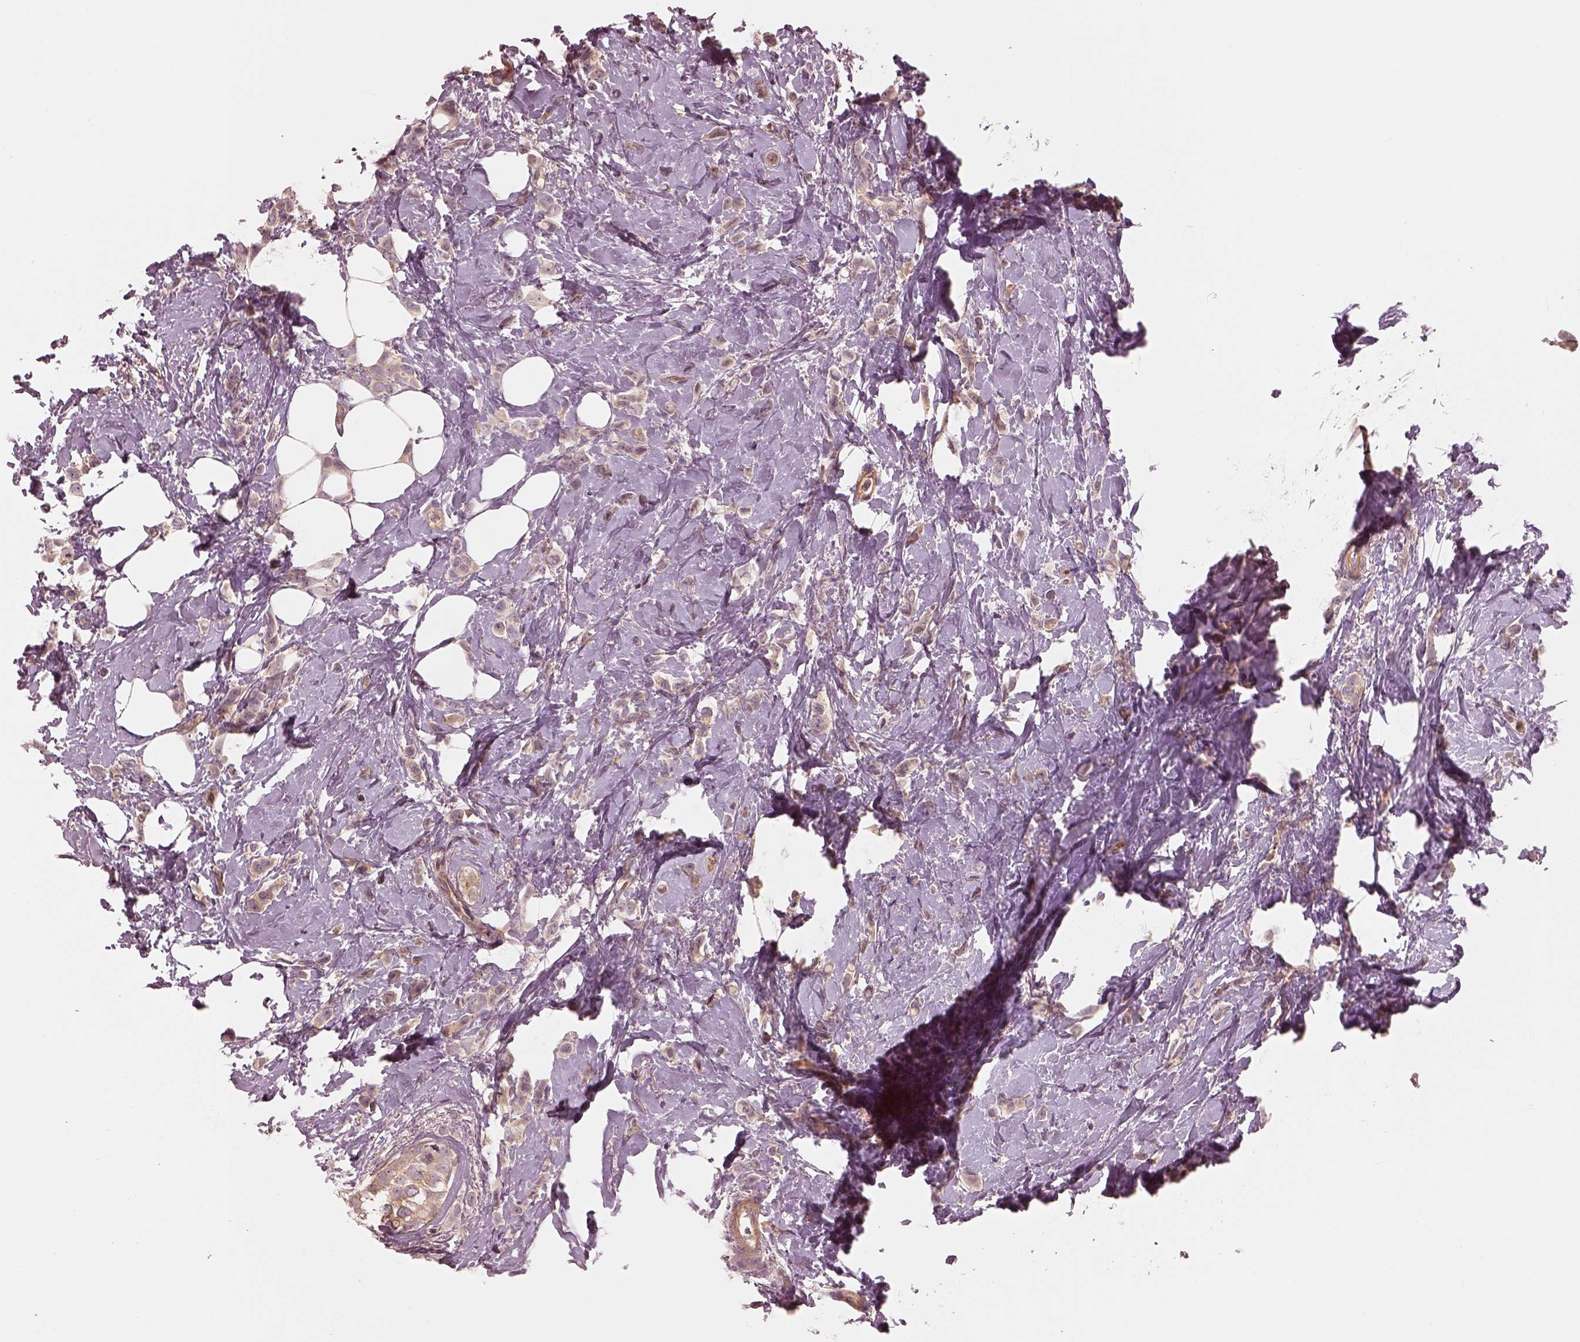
{"staining": {"intensity": "negative", "quantity": "none", "location": "none"}, "tissue": "breast cancer", "cell_type": "Tumor cells", "image_type": "cancer", "snomed": [{"axis": "morphology", "description": "Lobular carcinoma"}, {"axis": "topography", "description": "Breast"}], "caption": "Breast cancer was stained to show a protein in brown. There is no significant expression in tumor cells.", "gene": "FAM107B", "patient": {"sex": "female", "age": 66}}